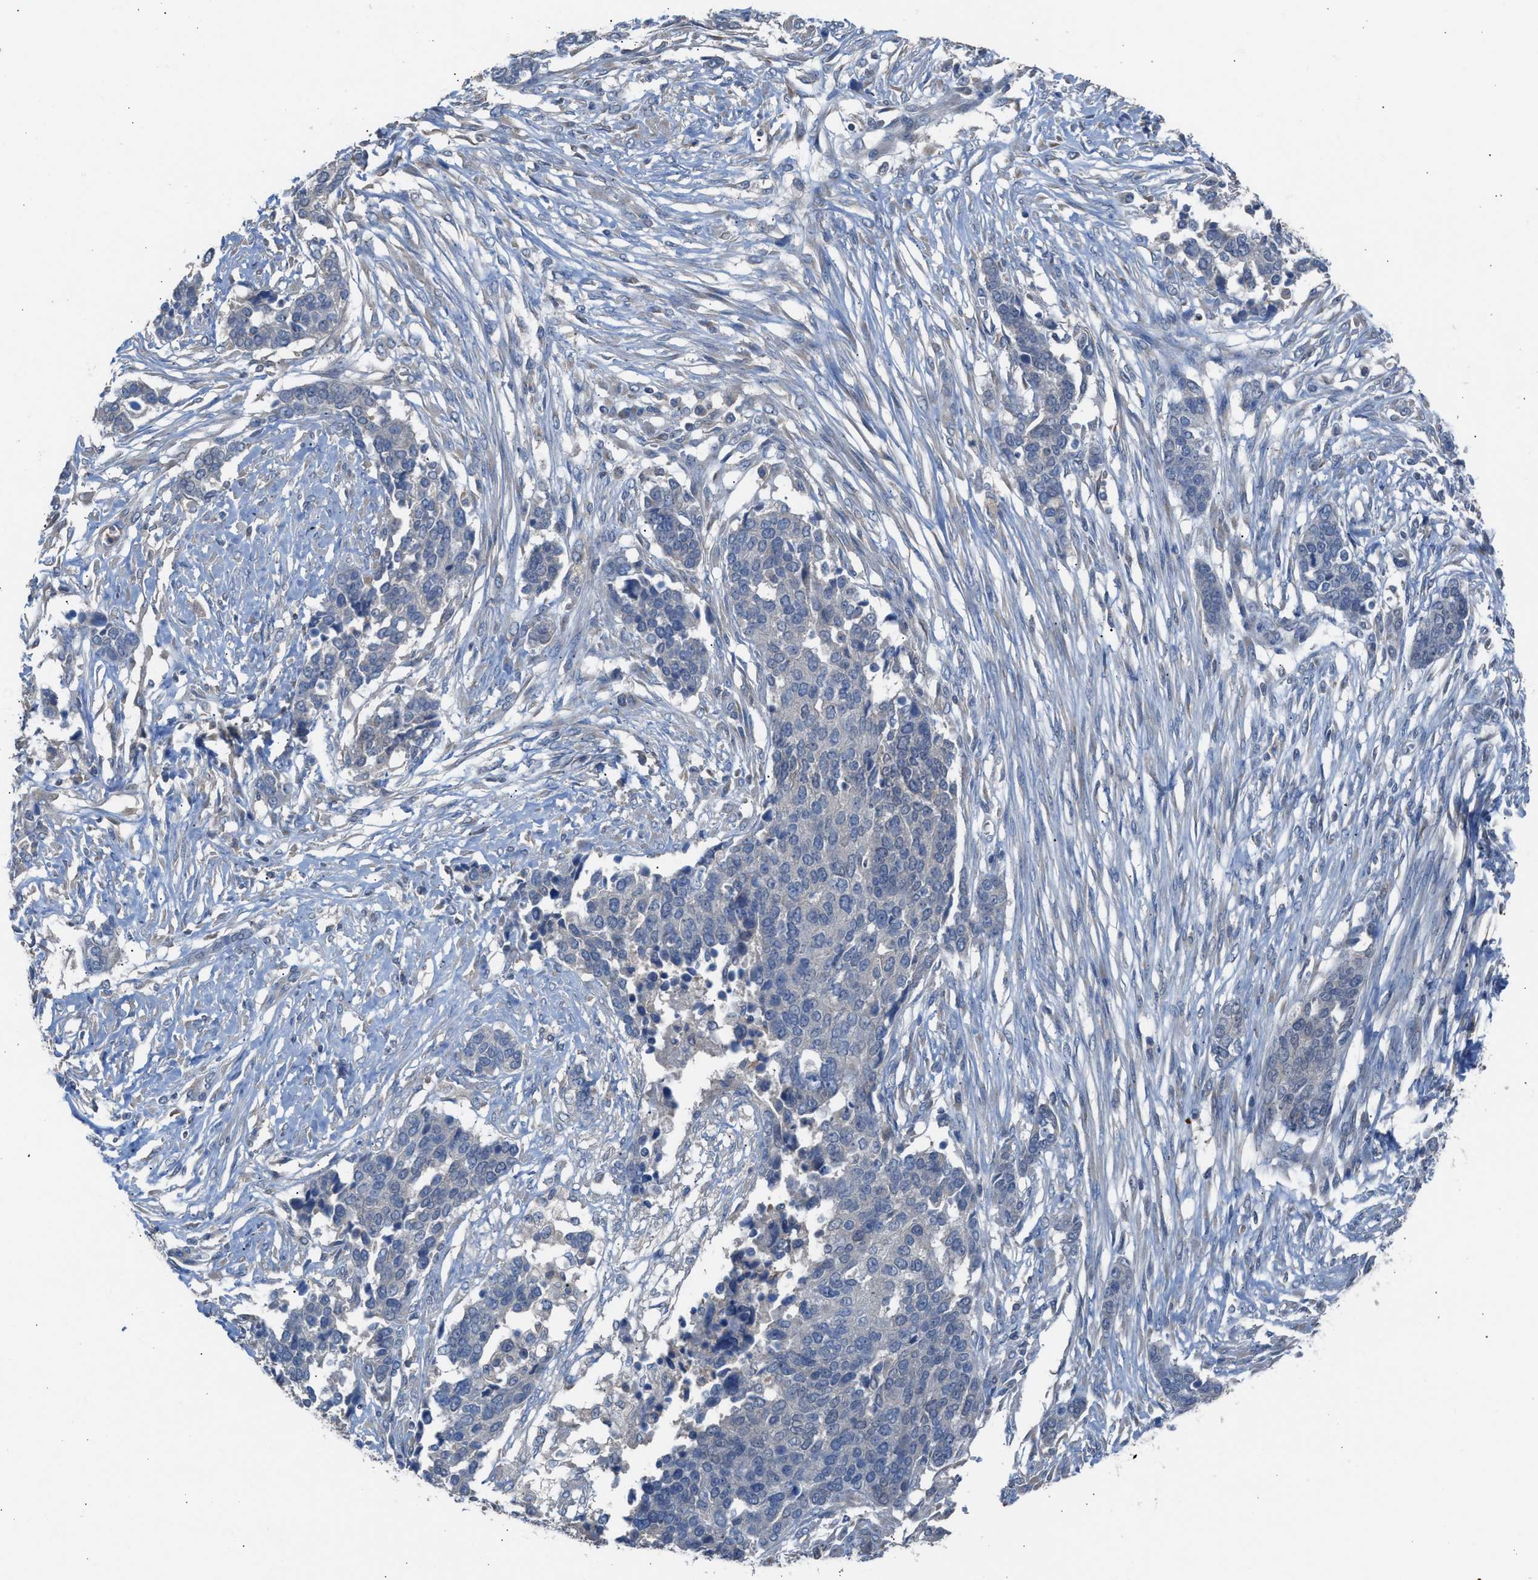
{"staining": {"intensity": "negative", "quantity": "none", "location": "none"}, "tissue": "ovarian cancer", "cell_type": "Tumor cells", "image_type": "cancer", "snomed": [{"axis": "morphology", "description": "Cystadenocarcinoma, serous, NOS"}, {"axis": "topography", "description": "Ovary"}], "caption": "There is no significant positivity in tumor cells of ovarian cancer.", "gene": "NQO2", "patient": {"sex": "female", "age": 44}}